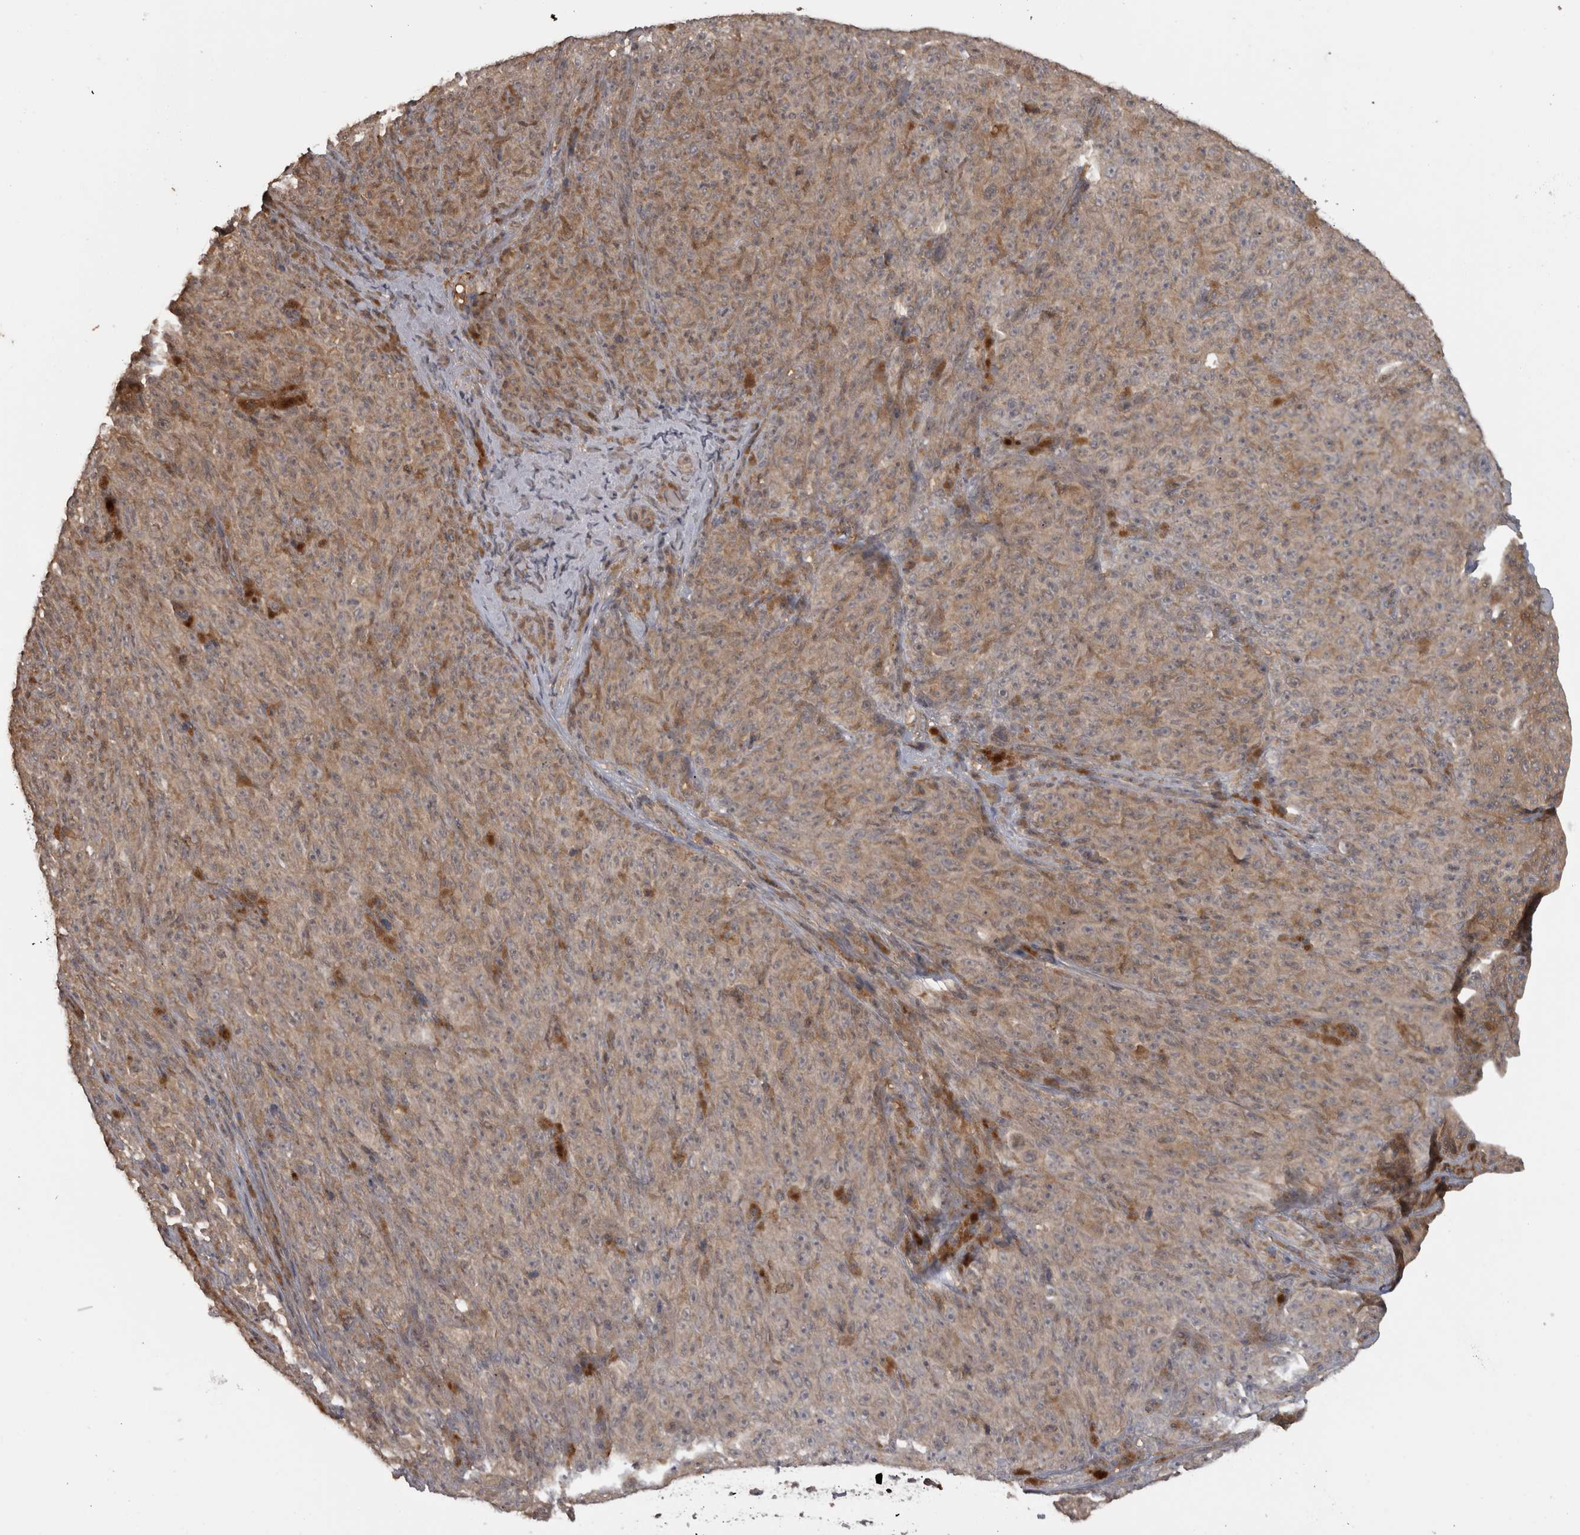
{"staining": {"intensity": "weak", "quantity": ">75%", "location": "cytoplasmic/membranous"}, "tissue": "melanoma", "cell_type": "Tumor cells", "image_type": "cancer", "snomed": [{"axis": "morphology", "description": "Malignant melanoma, NOS"}, {"axis": "topography", "description": "Skin"}], "caption": "A photomicrograph of human malignant melanoma stained for a protein reveals weak cytoplasmic/membranous brown staining in tumor cells. (Stains: DAB in brown, nuclei in blue, Microscopy: brightfield microscopy at high magnification).", "gene": "MICU3", "patient": {"sex": "female", "age": 82}}